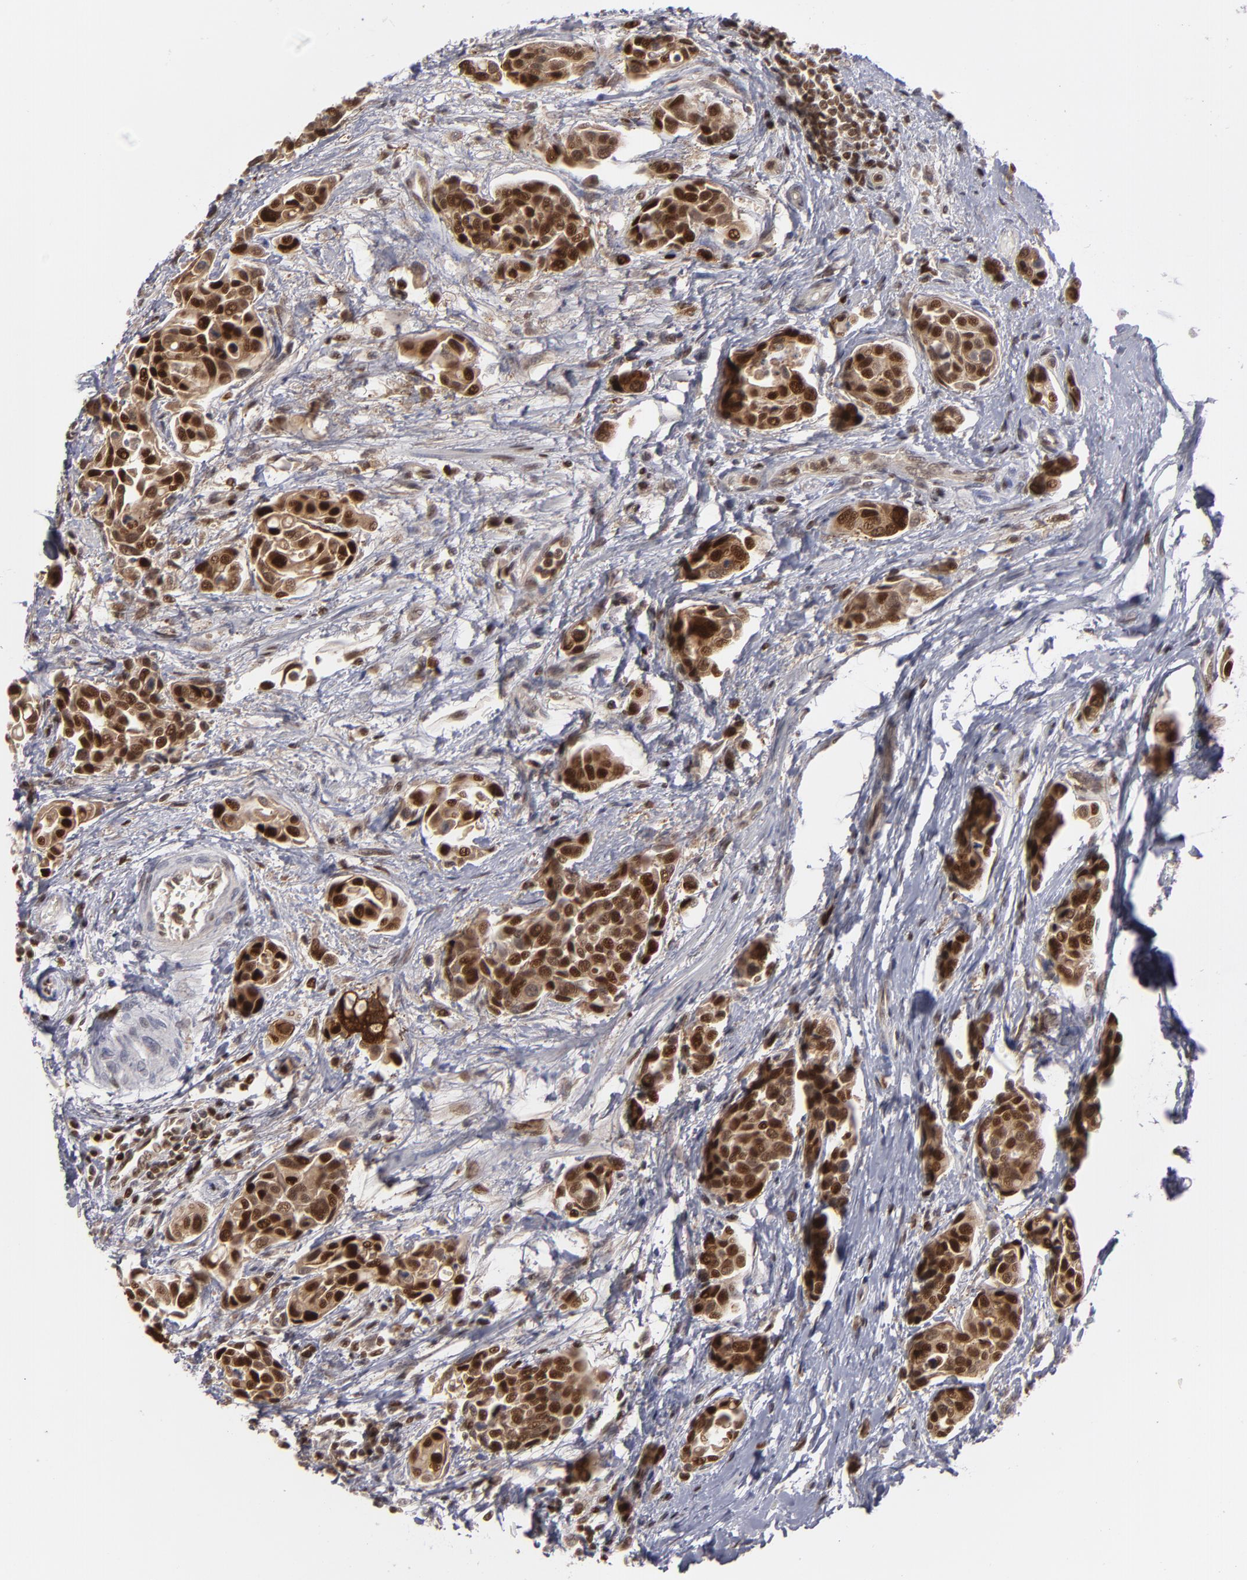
{"staining": {"intensity": "moderate", "quantity": ">75%", "location": "cytoplasmic/membranous,nuclear"}, "tissue": "urothelial cancer", "cell_type": "Tumor cells", "image_type": "cancer", "snomed": [{"axis": "morphology", "description": "Urothelial carcinoma, High grade"}, {"axis": "topography", "description": "Urinary bladder"}], "caption": "IHC micrograph of neoplastic tissue: urothelial carcinoma (high-grade) stained using immunohistochemistry displays medium levels of moderate protein expression localized specifically in the cytoplasmic/membranous and nuclear of tumor cells, appearing as a cytoplasmic/membranous and nuclear brown color.", "gene": "GSR", "patient": {"sex": "male", "age": 78}}